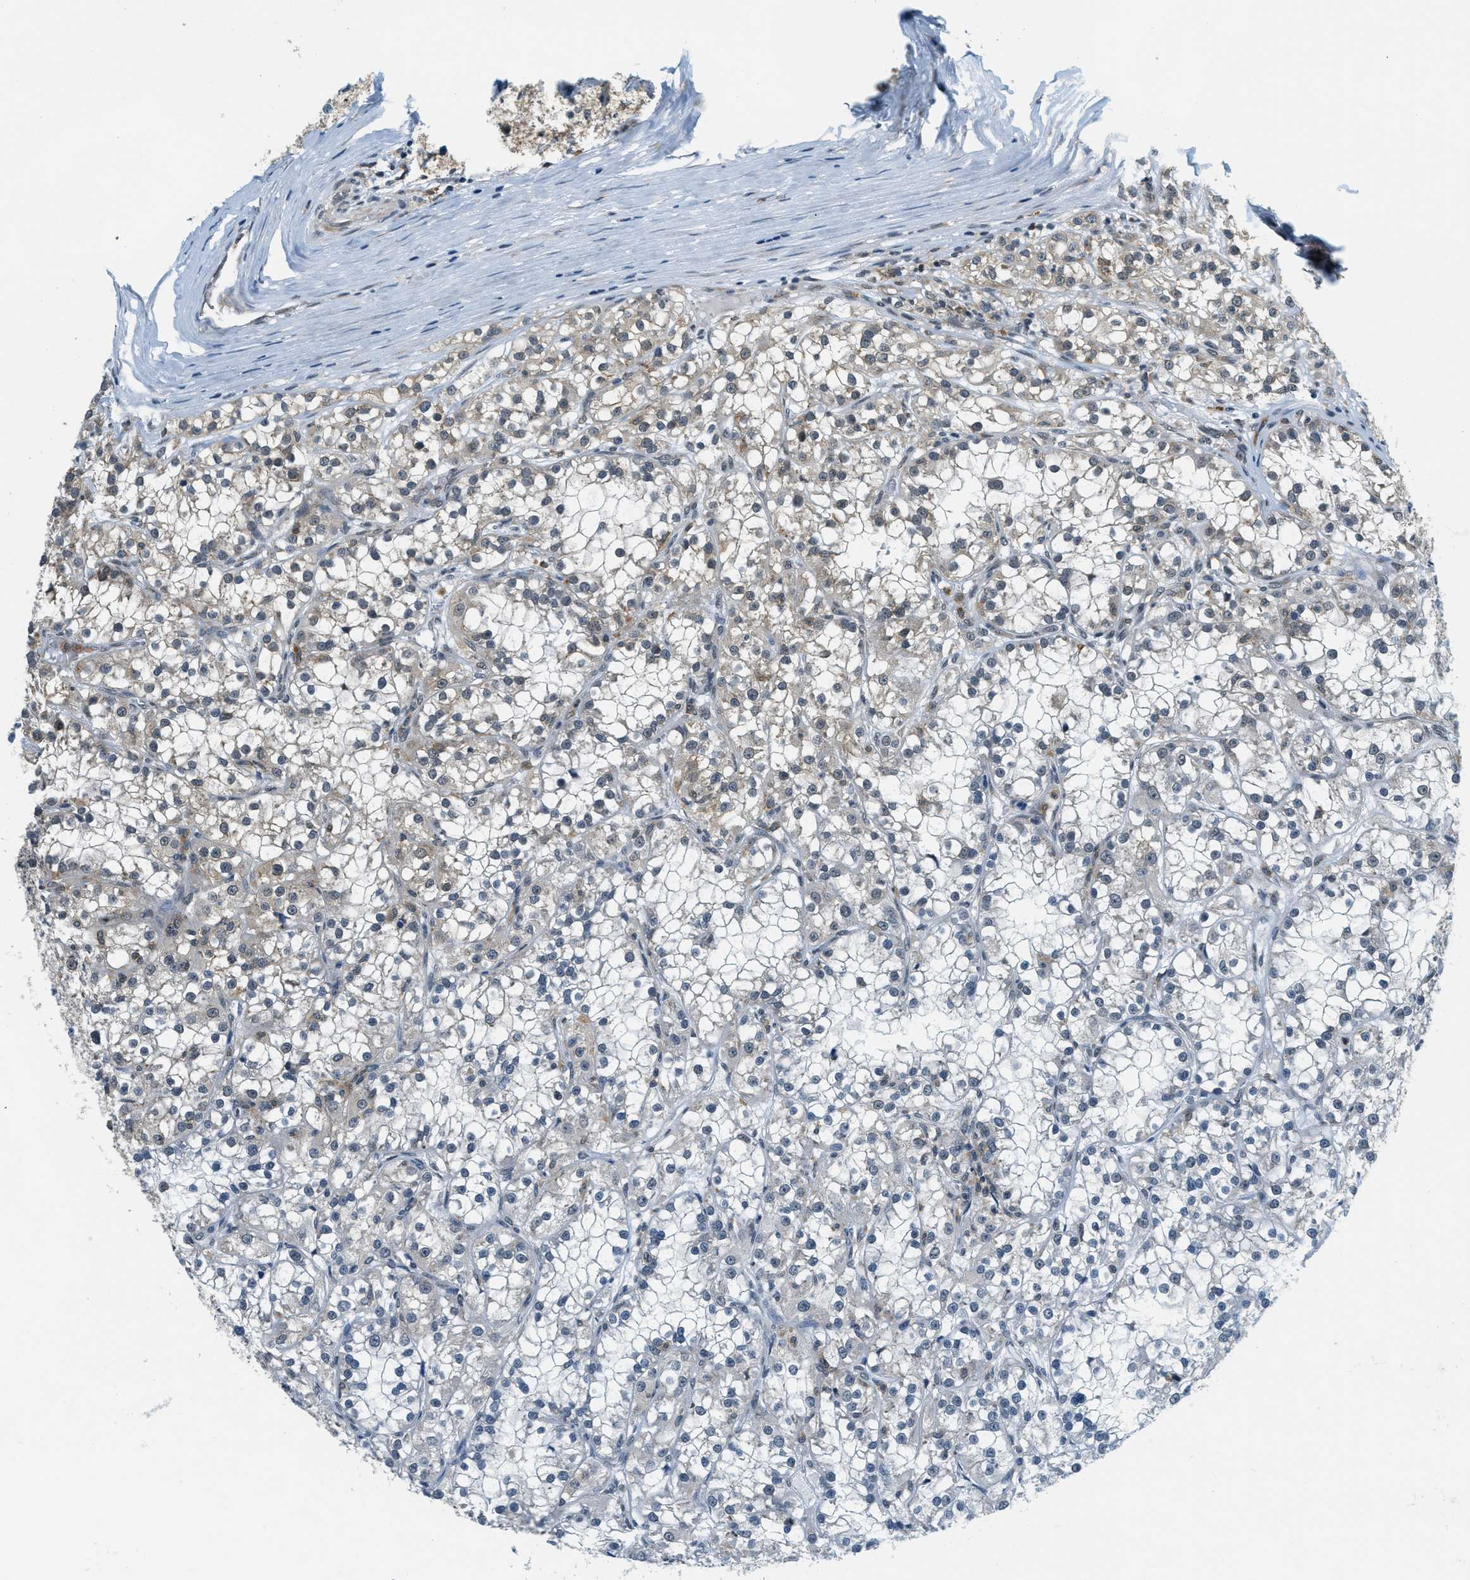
{"staining": {"intensity": "negative", "quantity": "none", "location": "none"}, "tissue": "renal cancer", "cell_type": "Tumor cells", "image_type": "cancer", "snomed": [{"axis": "morphology", "description": "Adenocarcinoma, NOS"}, {"axis": "topography", "description": "Kidney"}], "caption": "Tumor cells show no significant protein staining in renal adenocarcinoma.", "gene": "RAB11FIP1", "patient": {"sex": "female", "age": 52}}